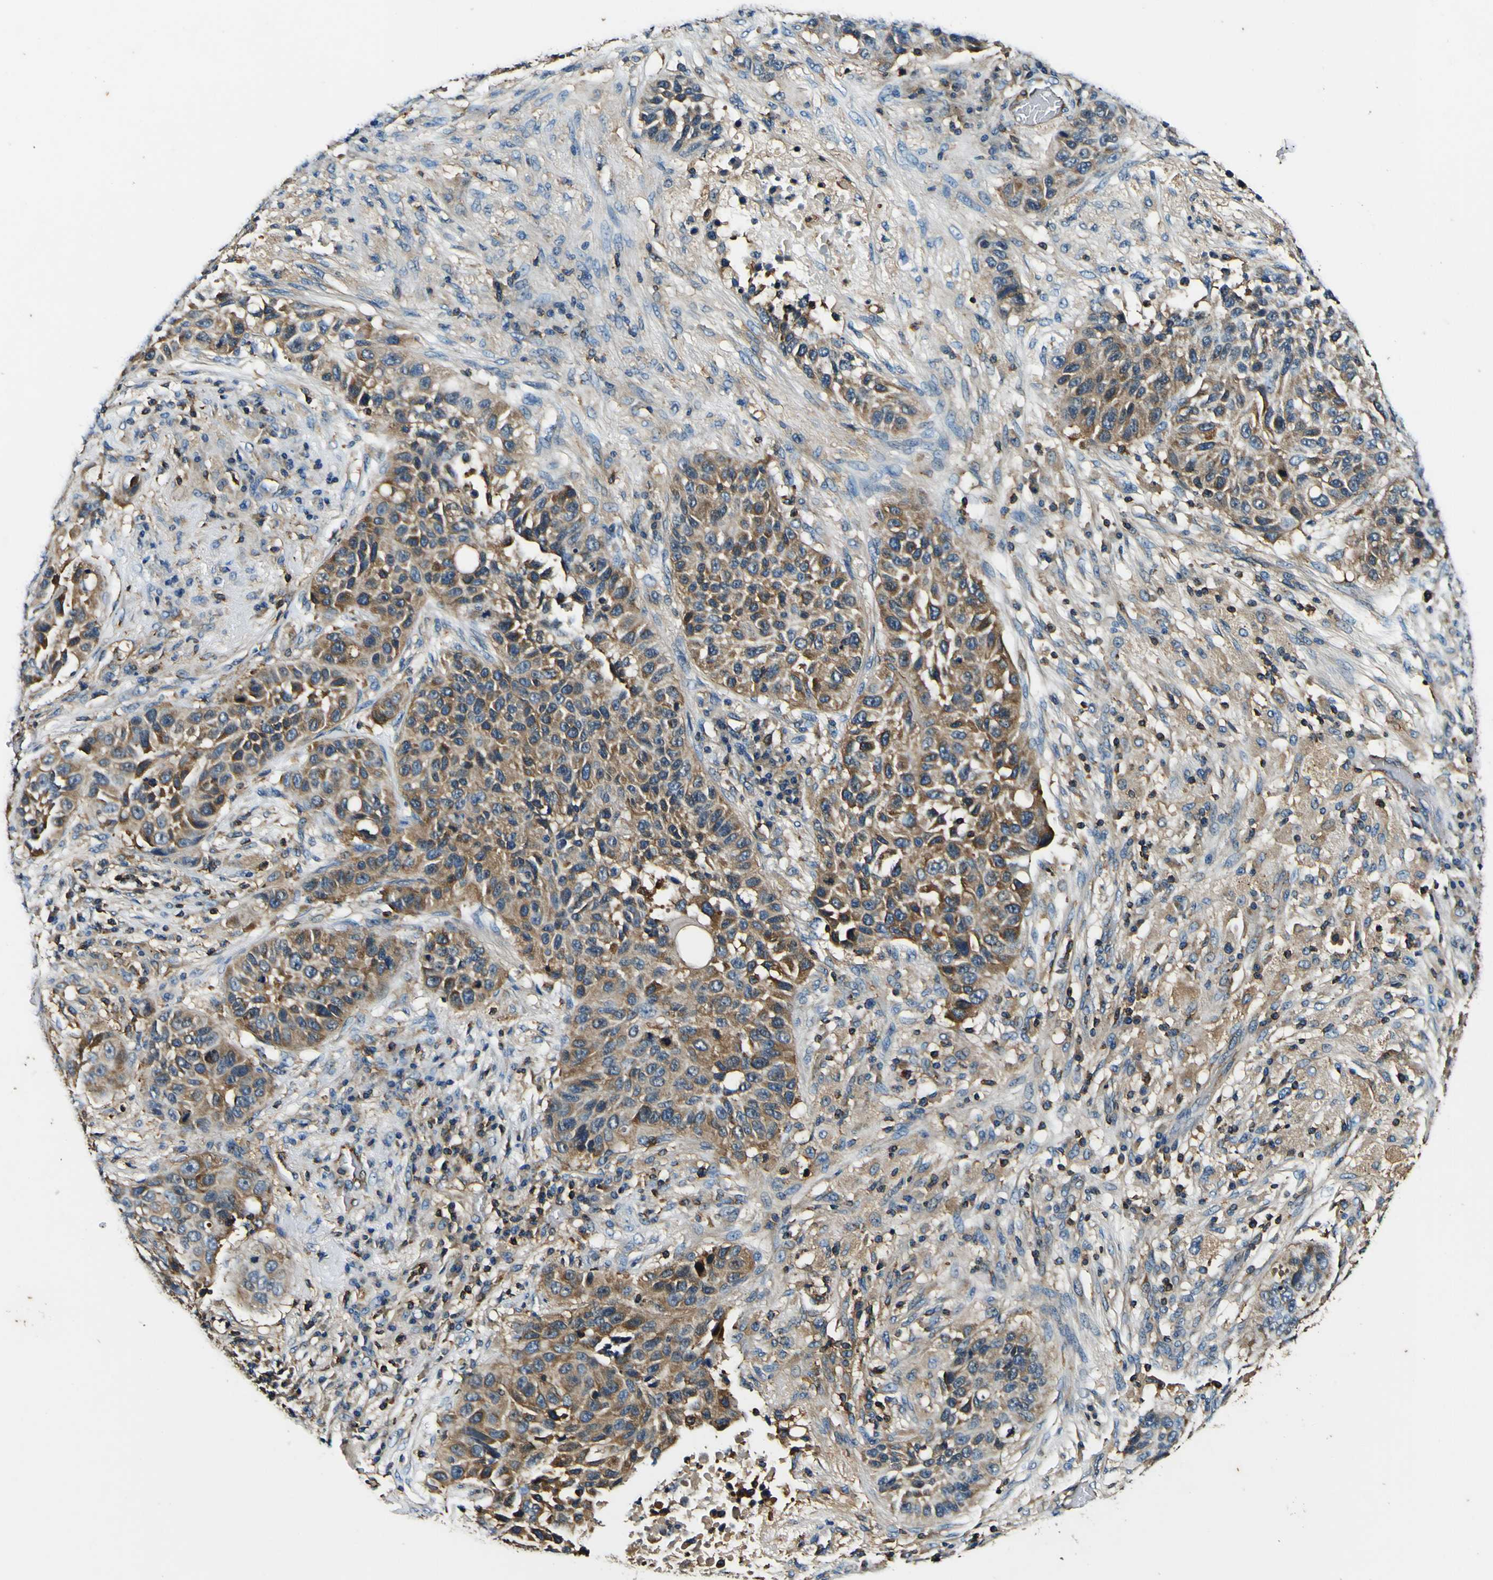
{"staining": {"intensity": "moderate", "quantity": ">75%", "location": "cytoplasmic/membranous"}, "tissue": "lung cancer", "cell_type": "Tumor cells", "image_type": "cancer", "snomed": [{"axis": "morphology", "description": "Squamous cell carcinoma, NOS"}, {"axis": "topography", "description": "Lung"}], "caption": "Lung cancer (squamous cell carcinoma) stained for a protein (brown) demonstrates moderate cytoplasmic/membranous positive positivity in approximately >75% of tumor cells.", "gene": "RHOT2", "patient": {"sex": "male", "age": 57}}